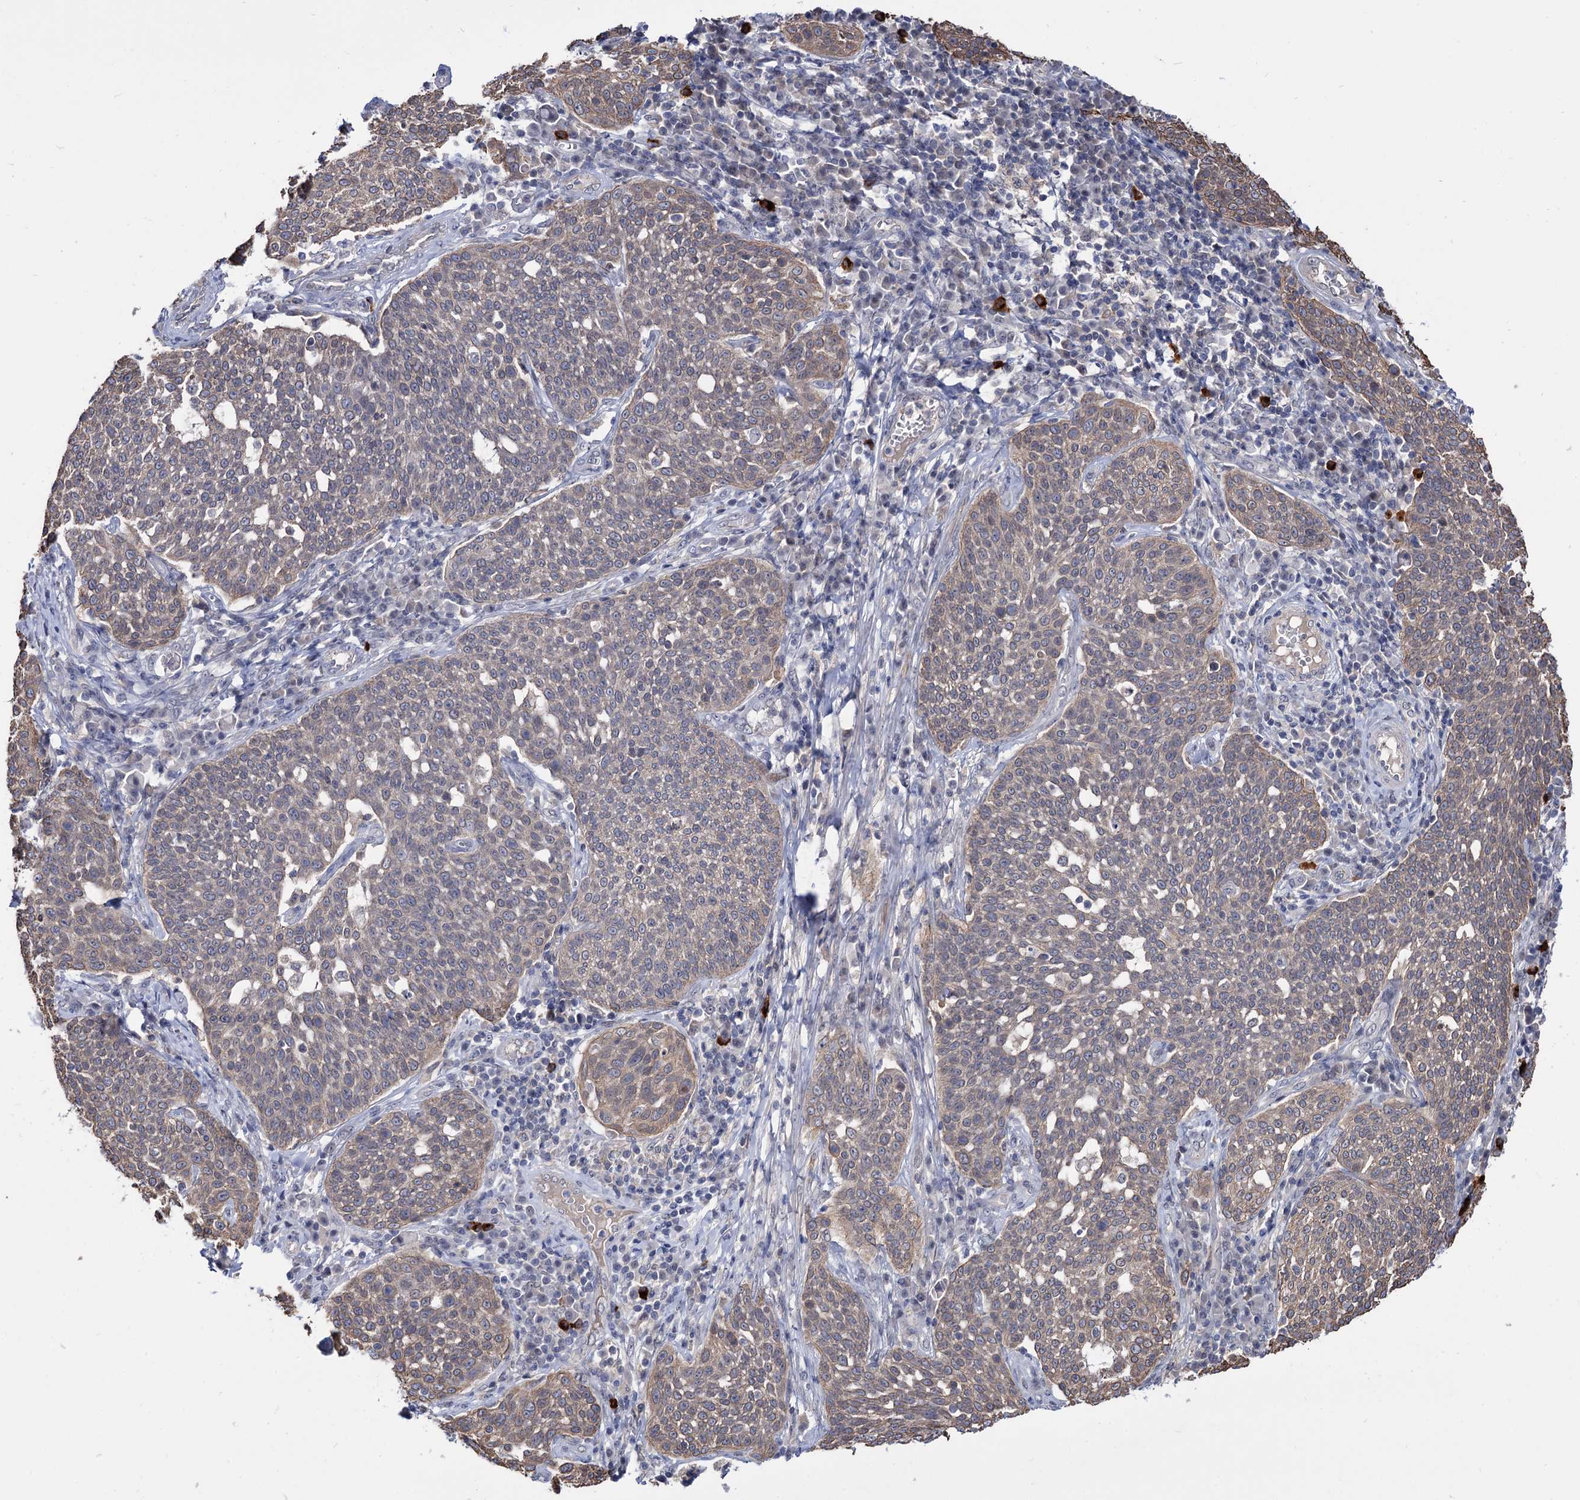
{"staining": {"intensity": "negative", "quantity": "none", "location": "none"}, "tissue": "cervical cancer", "cell_type": "Tumor cells", "image_type": "cancer", "snomed": [{"axis": "morphology", "description": "Squamous cell carcinoma, NOS"}, {"axis": "topography", "description": "Cervix"}], "caption": "The immunohistochemistry (IHC) image has no significant staining in tumor cells of cervical cancer (squamous cell carcinoma) tissue. (DAB (3,3'-diaminobenzidine) IHC with hematoxylin counter stain).", "gene": "NEK10", "patient": {"sex": "female", "age": 34}}